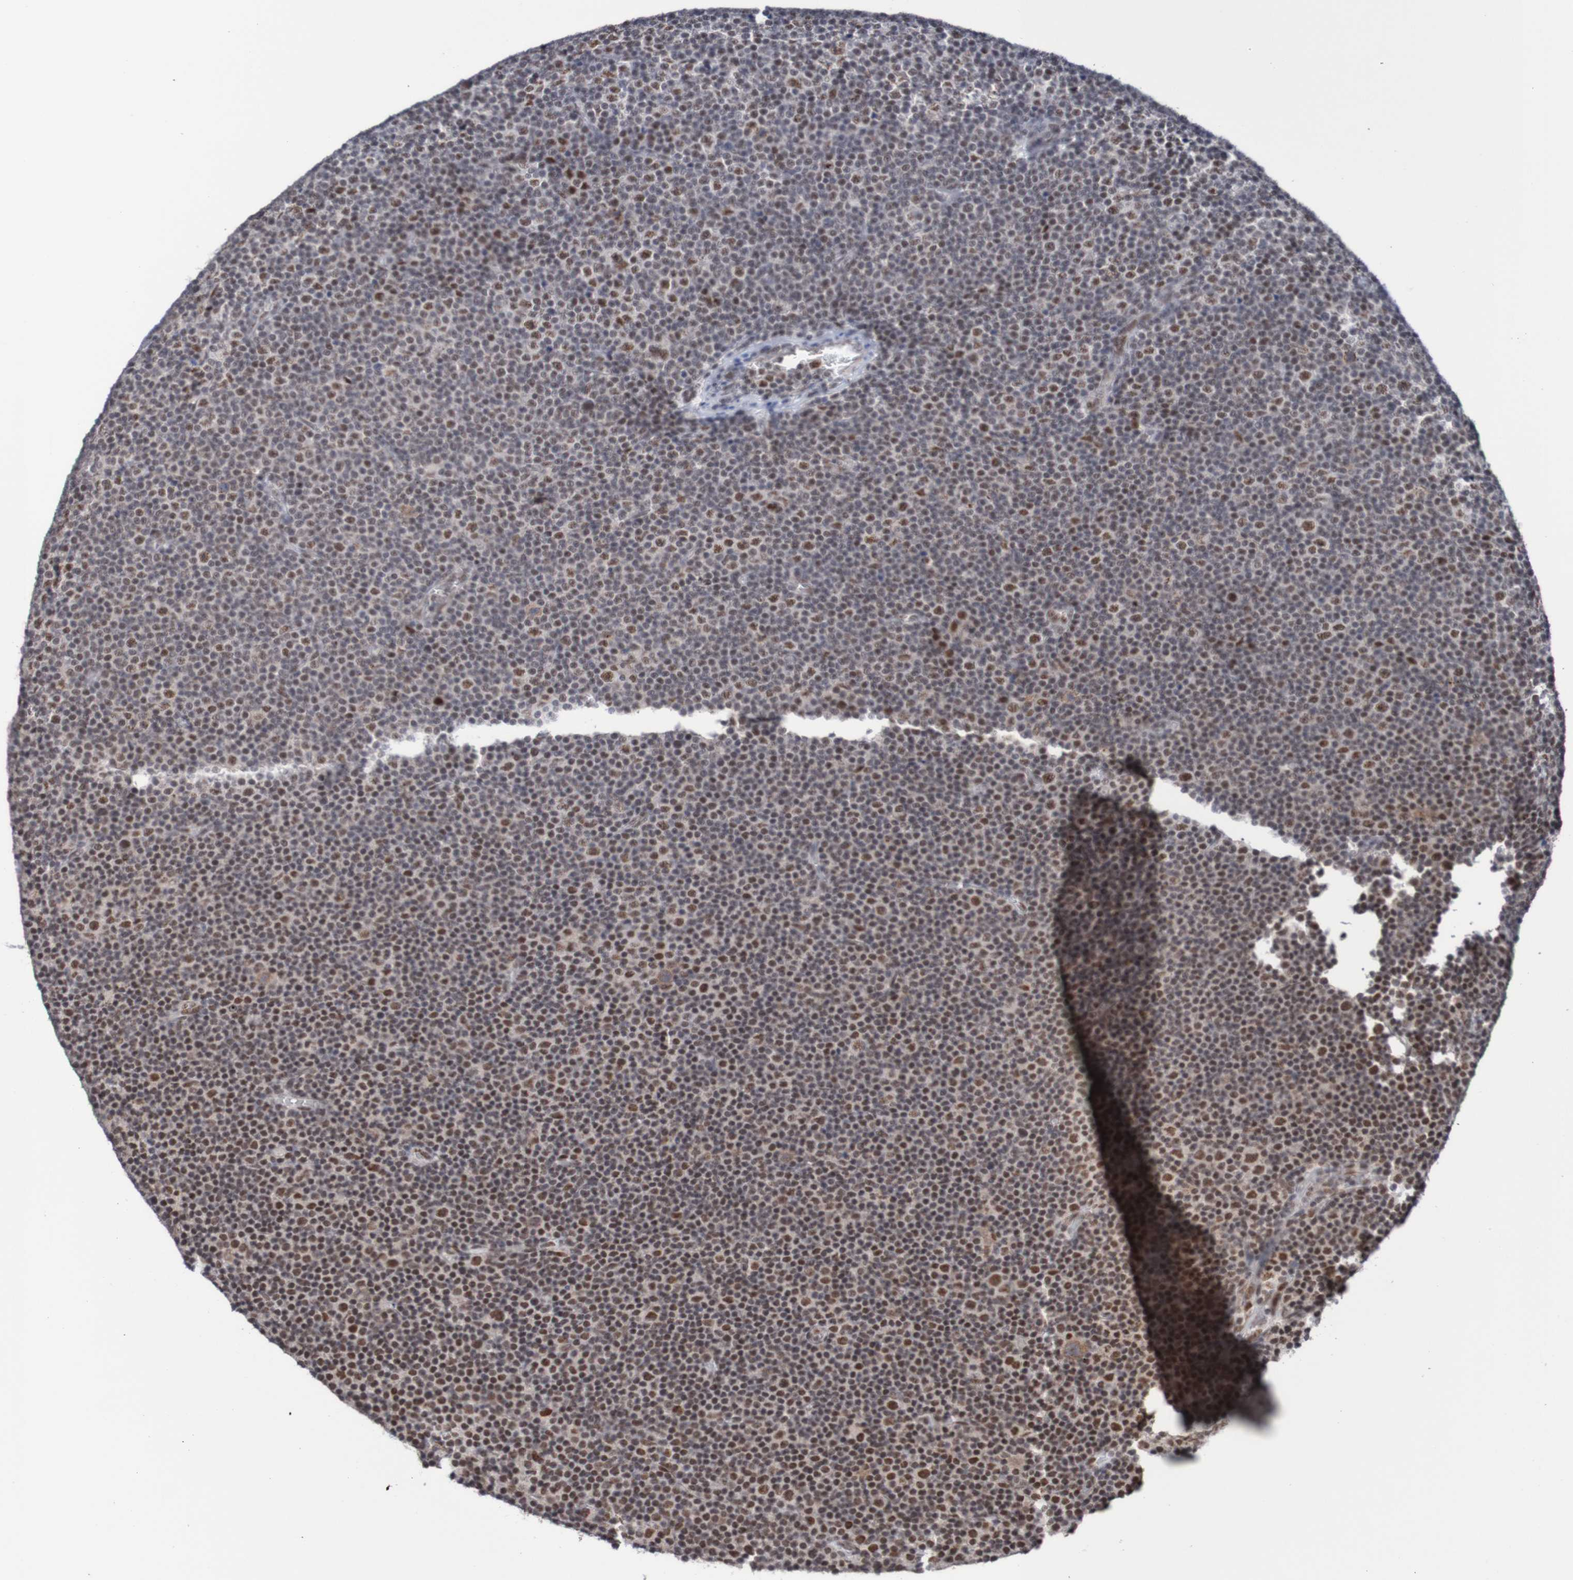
{"staining": {"intensity": "moderate", "quantity": ">75%", "location": "nuclear"}, "tissue": "lymphoma", "cell_type": "Tumor cells", "image_type": "cancer", "snomed": [{"axis": "morphology", "description": "Malignant lymphoma, non-Hodgkin's type, Low grade"}, {"axis": "topography", "description": "Lymph node"}], "caption": "This image demonstrates immunohistochemistry staining of low-grade malignant lymphoma, non-Hodgkin's type, with medium moderate nuclear expression in about >75% of tumor cells.", "gene": "CDC5L", "patient": {"sex": "female", "age": 67}}